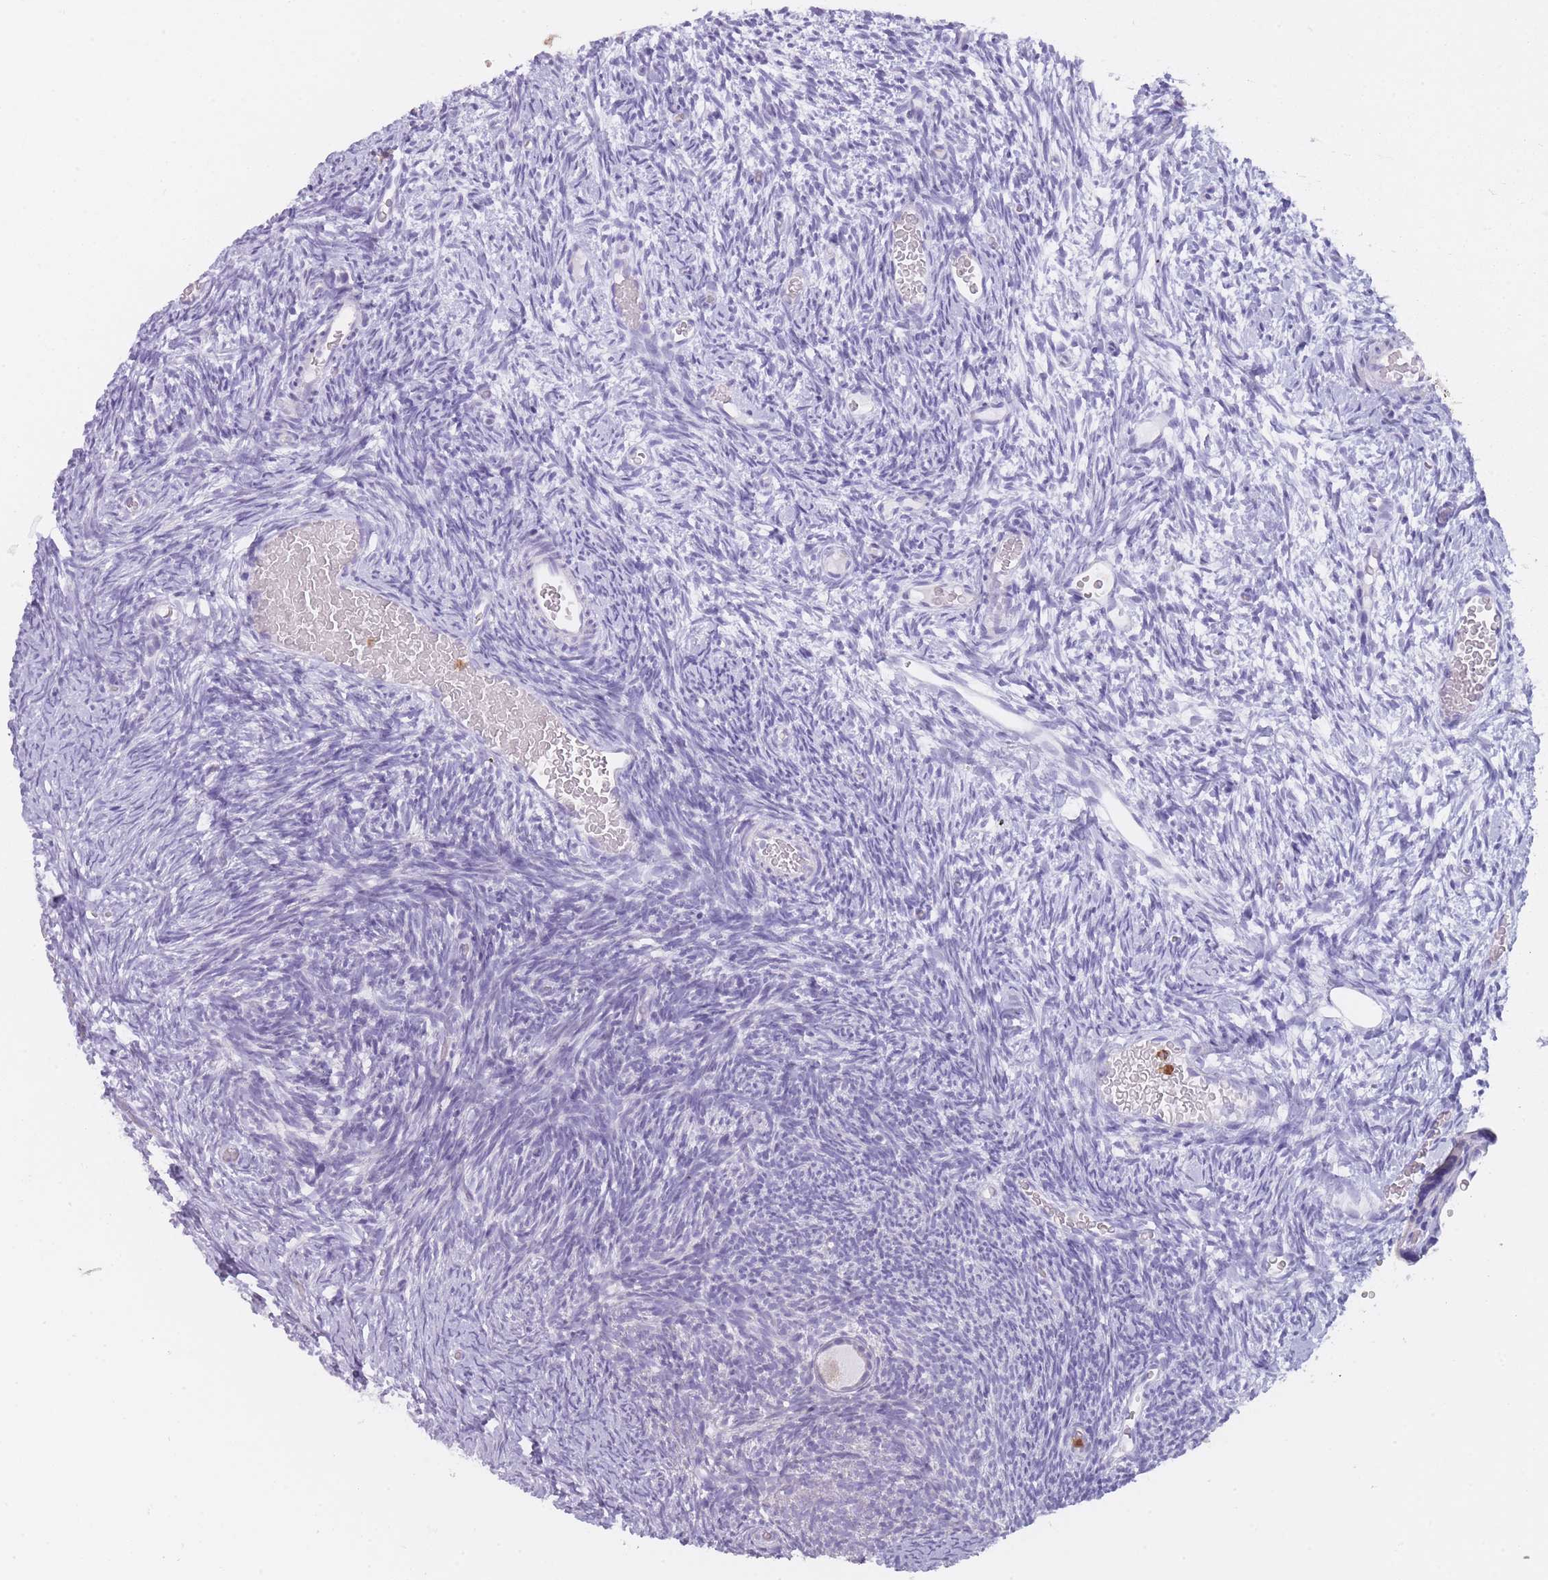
{"staining": {"intensity": "negative", "quantity": "none", "location": "none"}, "tissue": "ovary", "cell_type": "Follicle cells", "image_type": "normal", "snomed": [{"axis": "morphology", "description": "Normal tissue, NOS"}, {"axis": "topography", "description": "Ovary"}], "caption": "Immunohistochemistry (IHC) photomicrograph of unremarkable human ovary stained for a protein (brown), which exhibits no expression in follicle cells. (Stains: DAB immunohistochemistry (IHC) with hematoxylin counter stain, Microscopy: brightfield microscopy at high magnification).", "gene": "CR1L", "patient": {"sex": "female", "age": 39}}